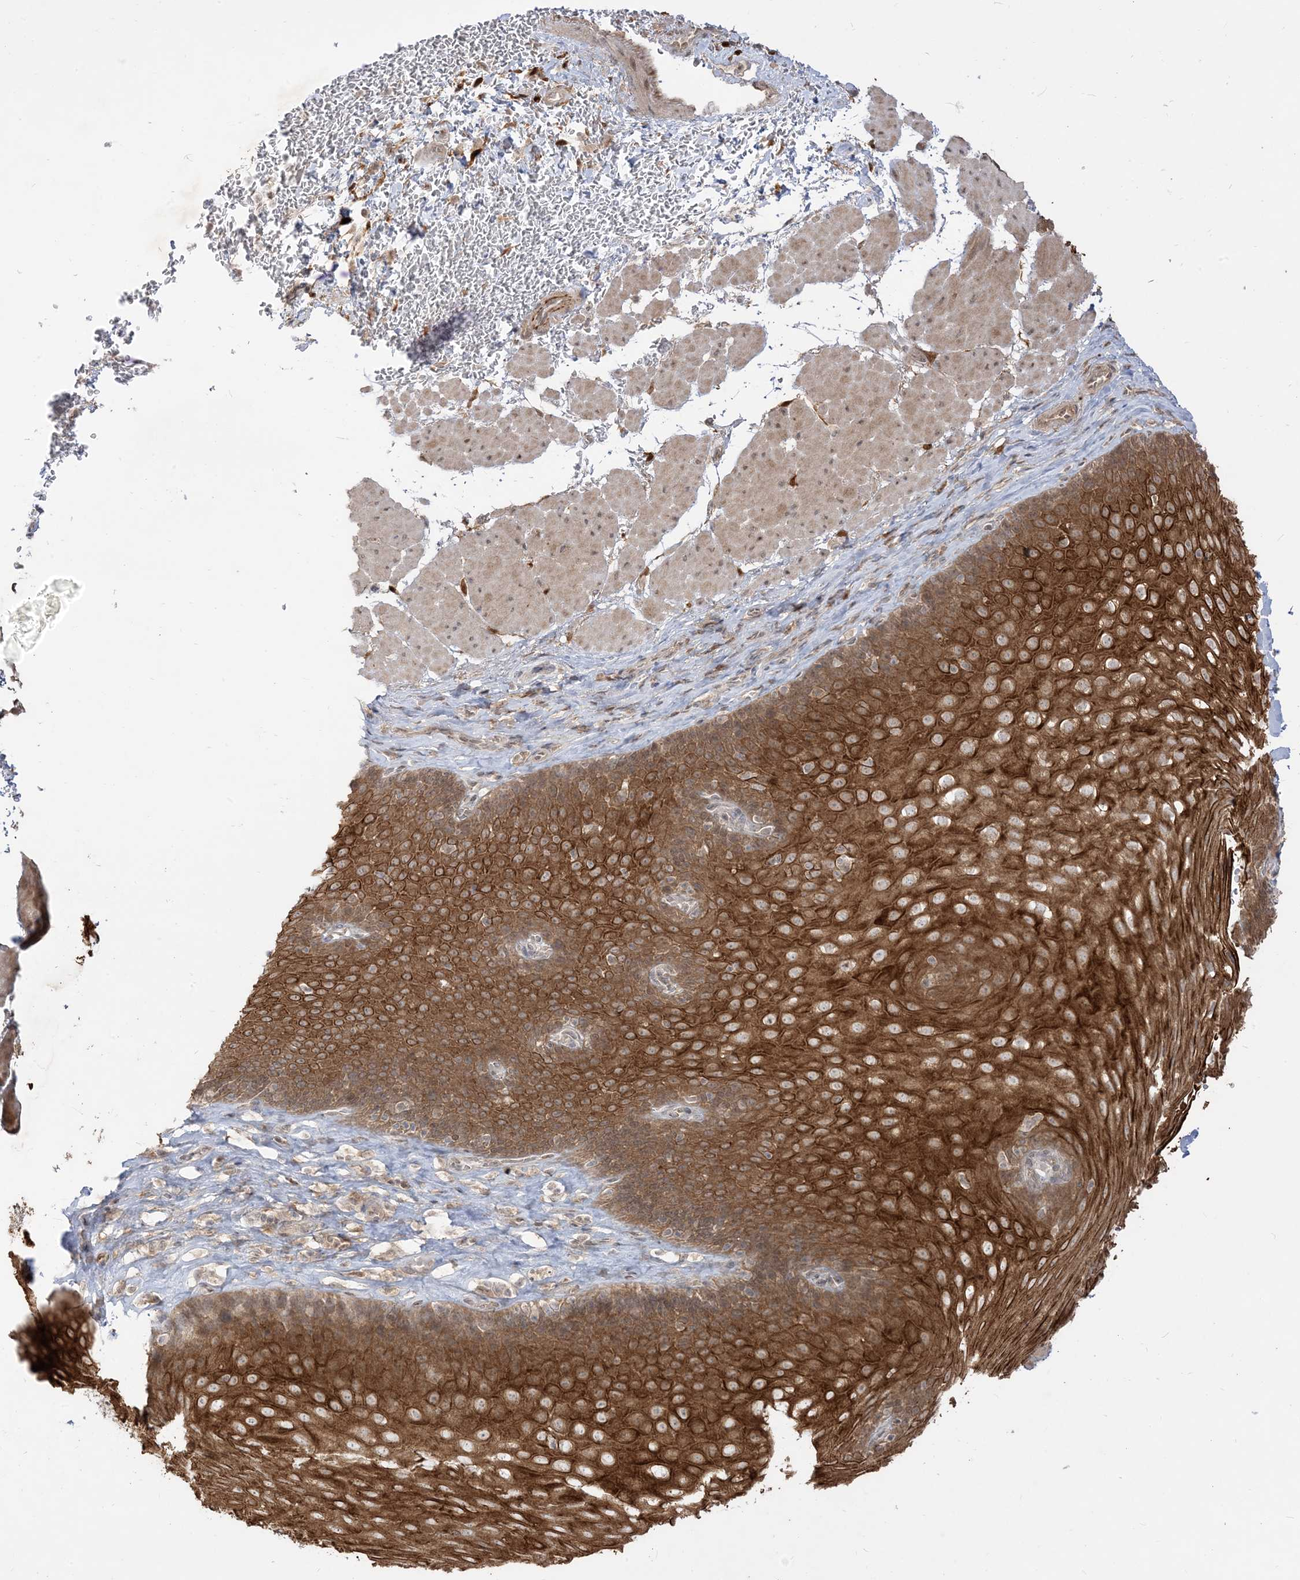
{"staining": {"intensity": "strong", "quantity": ">75%", "location": "cytoplasmic/membranous"}, "tissue": "esophagus", "cell_type": "Squamous epithelial cells", "image_type": "normal", "snomed": [{"axis": "morphology", "description": "Normal tissue, NOS"}, {"axis": "topography", "description": "Esophagus"}], "caption": "There is high levels of strong cytoplasmic/membranous positivity in squamous epithelial cells of normal esophagus, as demonstrated by immunohistochemical staining (brown color).", "gene": "TBCC", "patient": {"sex": "female", "age": 66}}